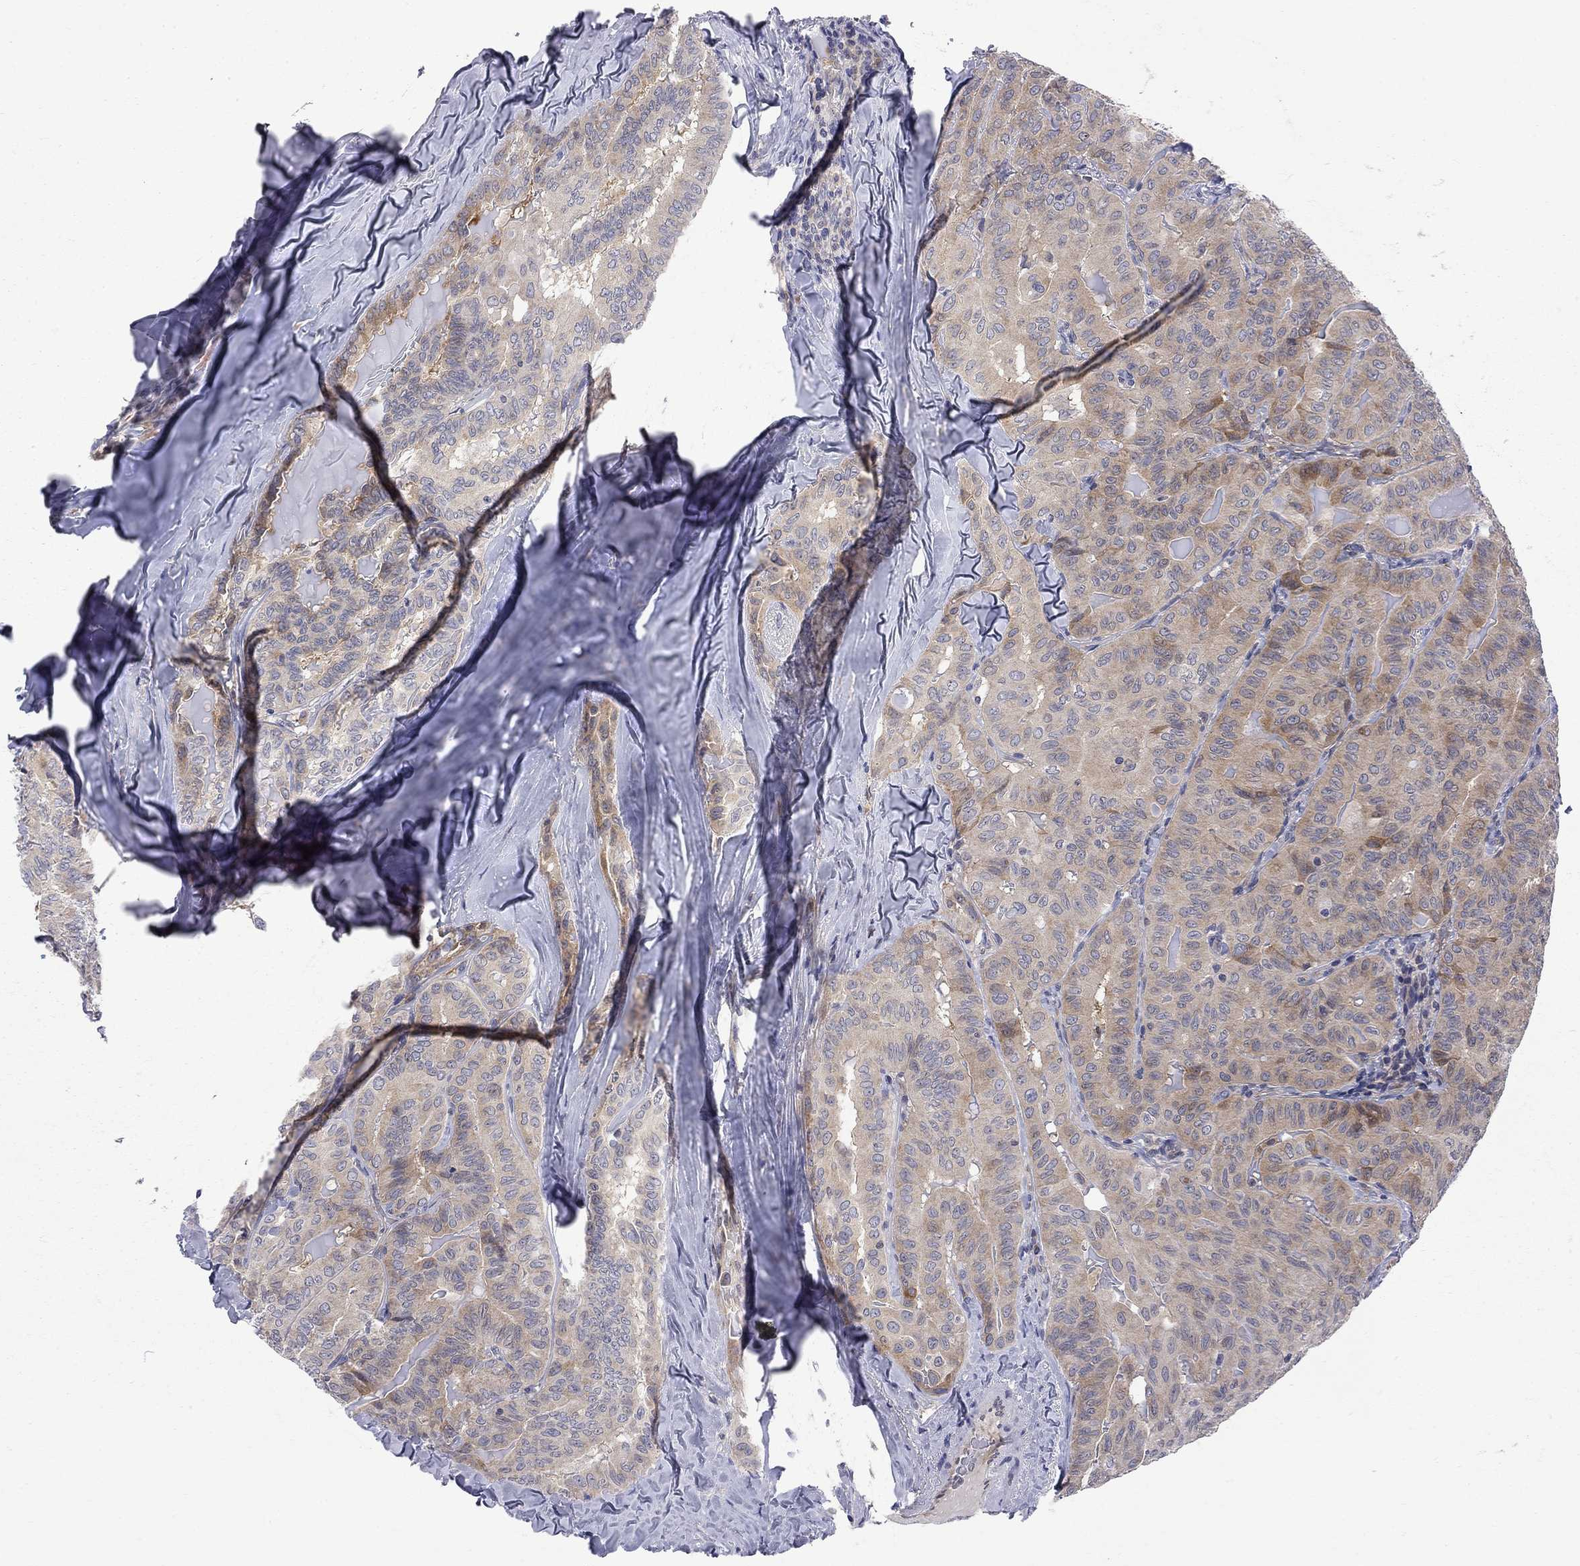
{"staining": {"intensity": "moderate", "quantity": "25%-75%", "location": "cytoplasmic/membranous"}, "tissue": "thyroid cancer", "cell_type": "Tumor cells", "image_type": "cancer", "snomed": [{"axis": "morphology", "description": "Papillary adenocarcinoma, NOS"}, {"axis": "topography", "description": "Thyroid gland"}], "caption": "A photomicrograph of thyroid cancer stained for a protein shows moderate cytoplasmic/membranous brown staining in tumor cells.", "gene": "GALNT8", "patient": {"sex": "female", "age": 68}}